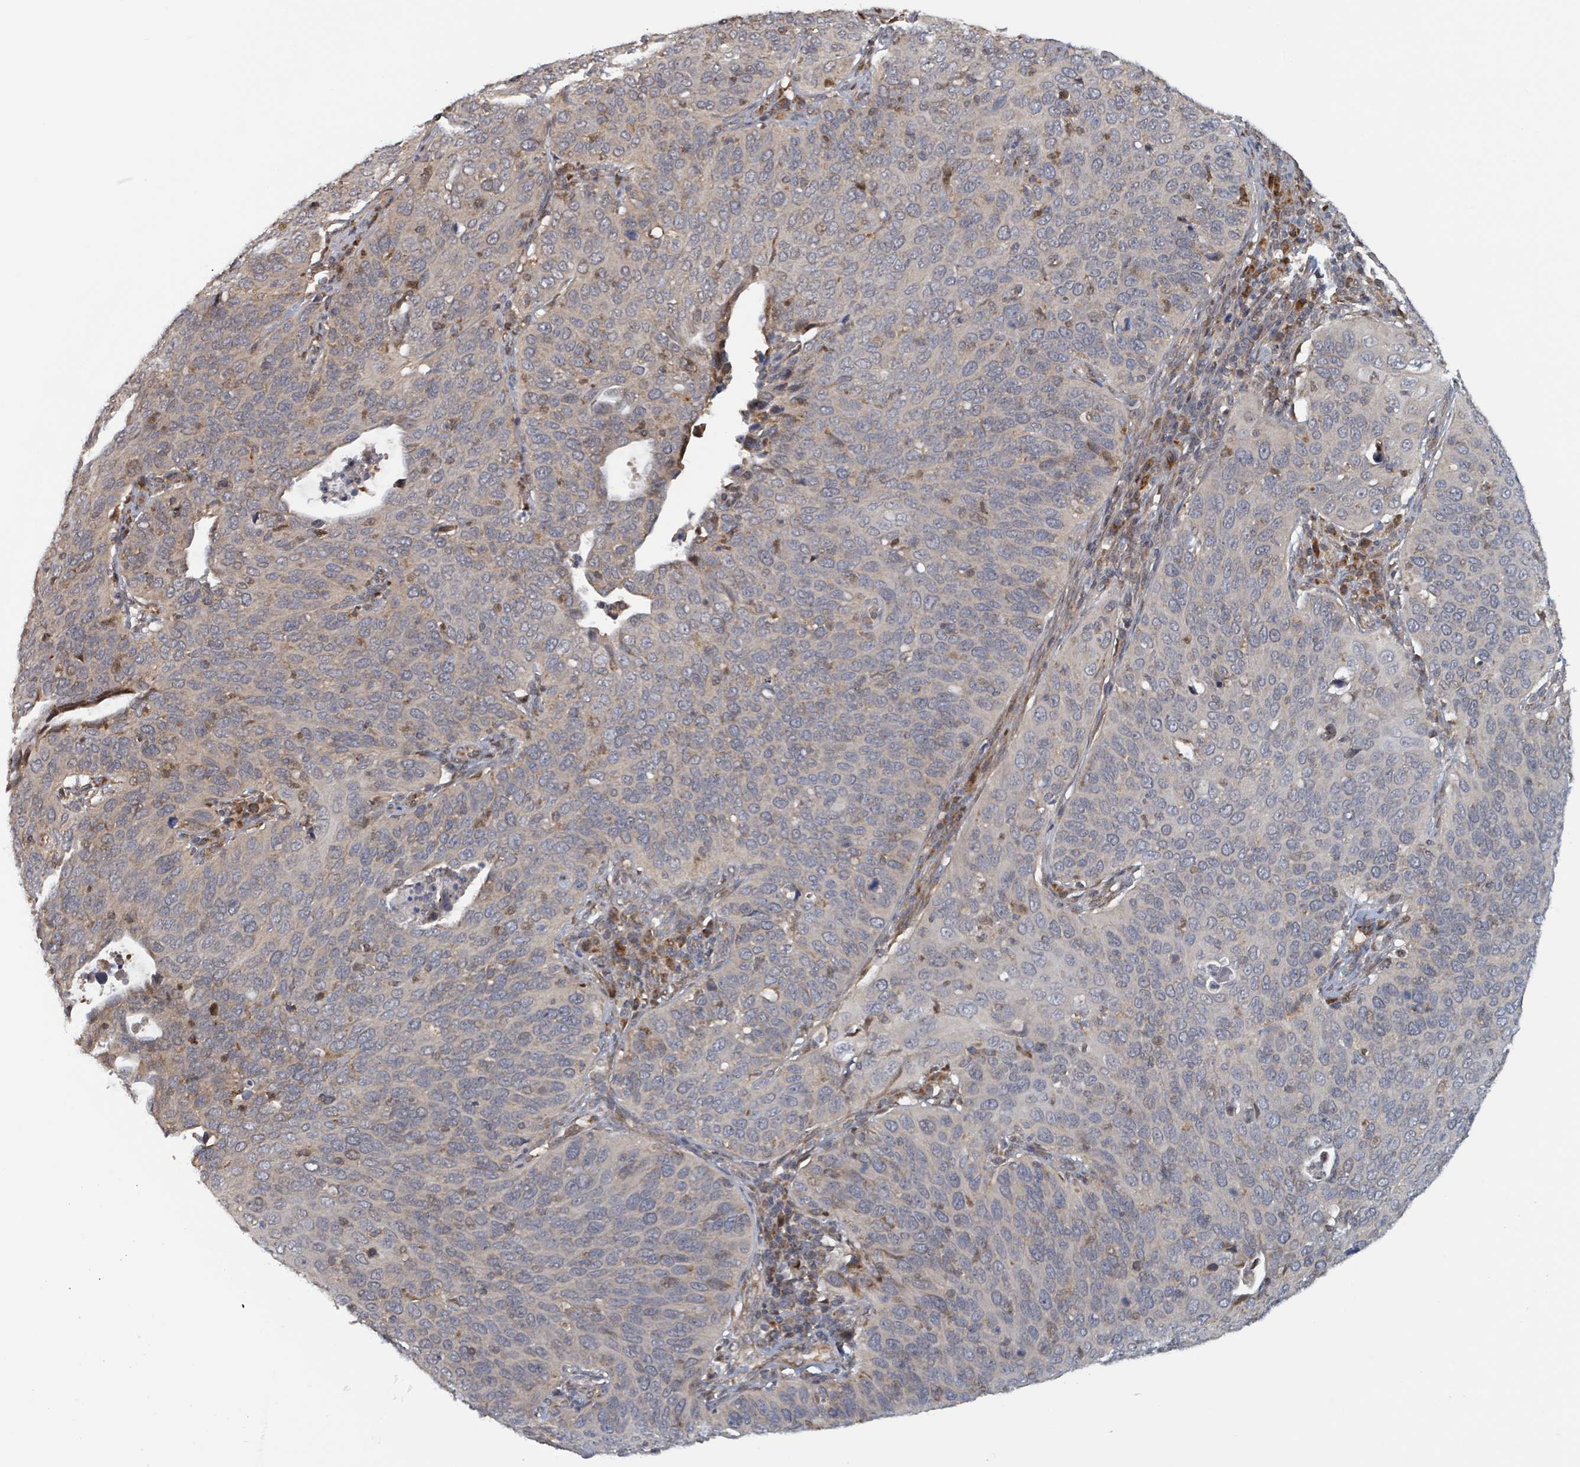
{"staining": {"intensity": "negative", "quantity": "none", "location": "none"}, "tissue": "cervical cancer", "cell_type": "Tumor cells", "image_type": "cancer", "snomed": [{"axis": "morphology", "description": "Squamous cell carcinoma, NOS"}, {"axis": "topography", "description": "Cervix"}], "caption": "This is an immunohistochemistry (IHC) image of human cervical cancer. There is no expression in tumor cells.", "gene": "HIVEP1", "patient": {"sex": "female", "age": 36}}